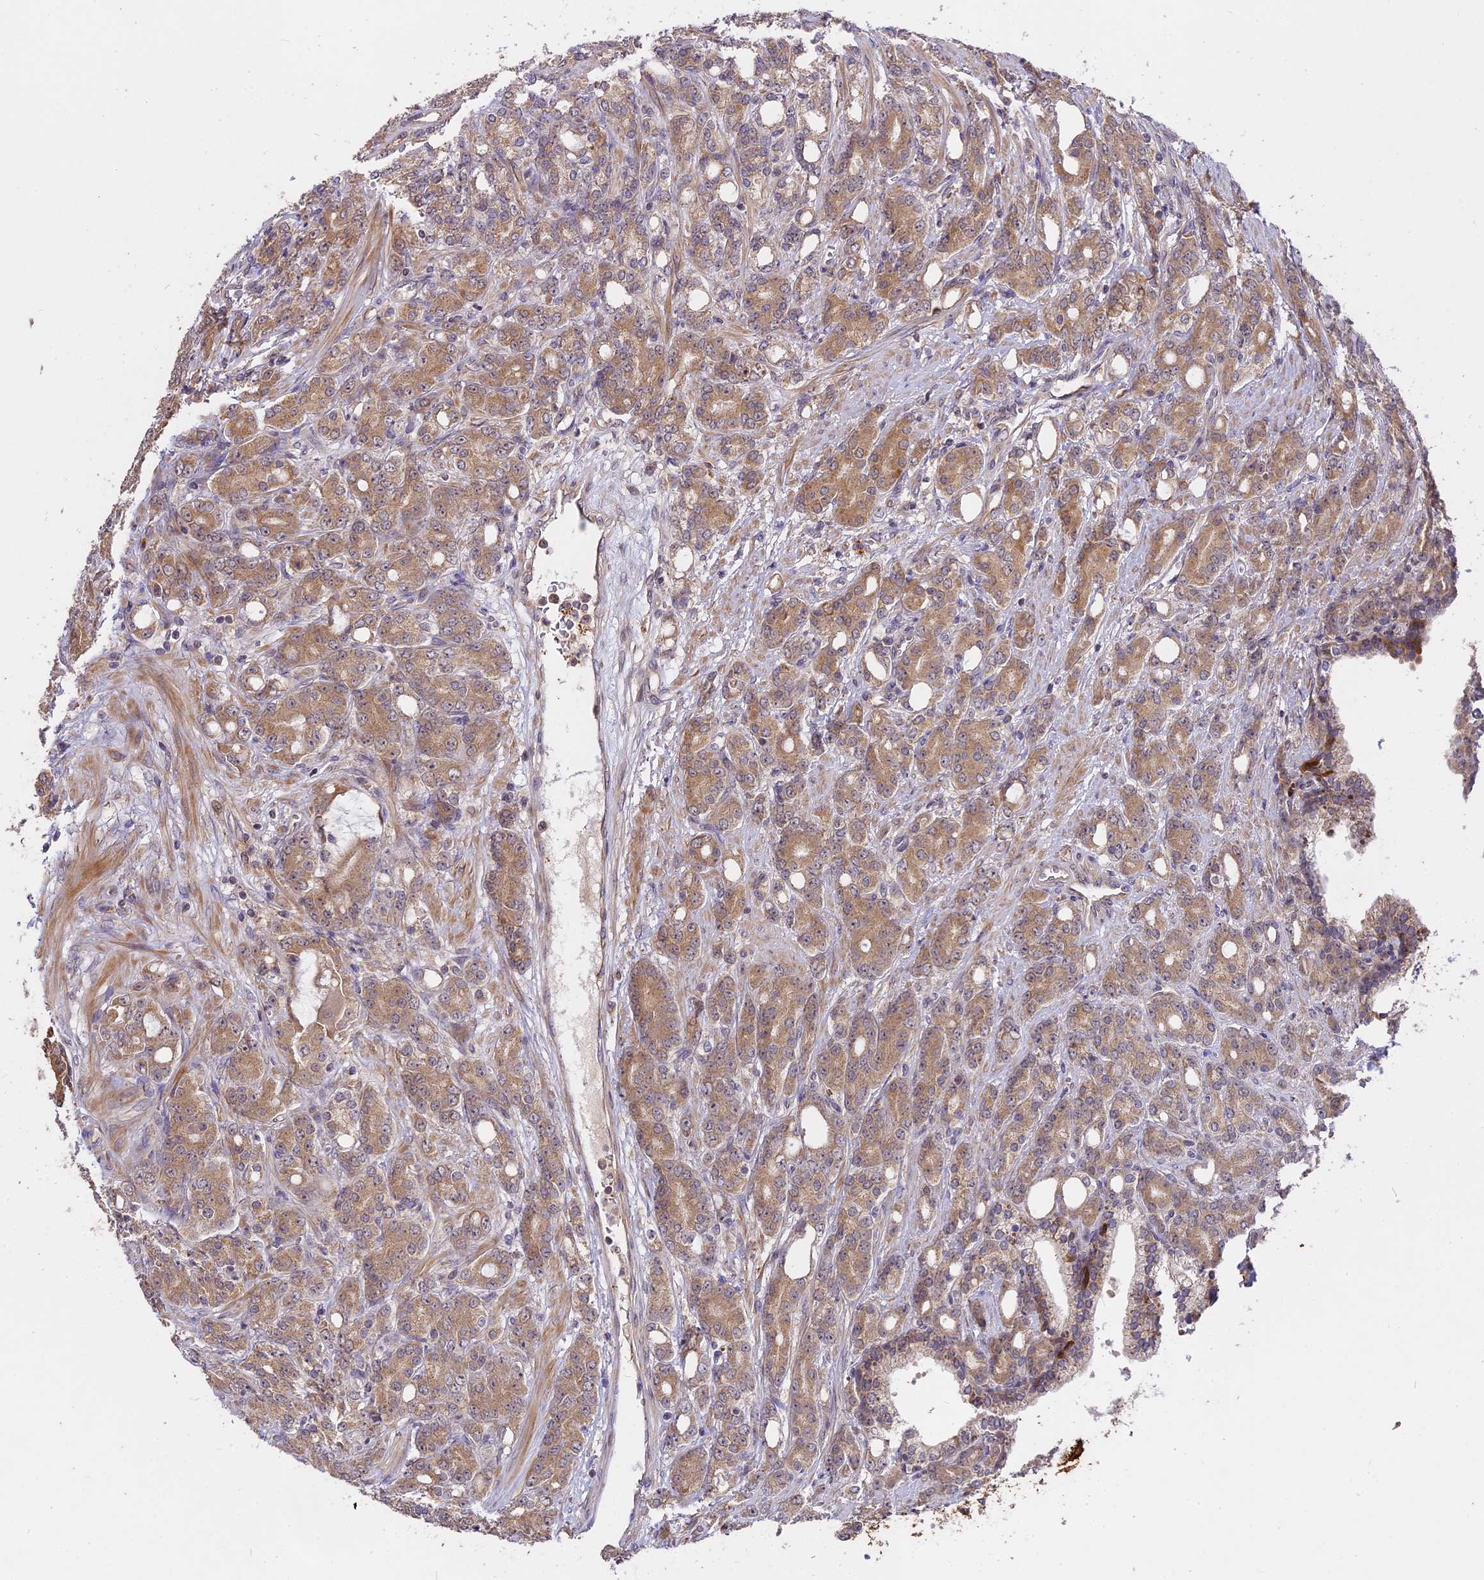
{"staining": {"intensity": "moderate", "quantity": ">75%", "location": "cytoplasmic/membranous"}, "tissue": "prostate cancer", "cell_type": "Tumor cells", "image_type": "cancer", "snomed": [{"axis": "morphology", "description": "Adenocarcinoma, High grade"}, {"axis": "topography", "description": "Prostate"}], "caption": "Immunohistochemistry (IHC) of human prostate adenocarcinoma (high-grade) reveals medium levels of moderate cytoplasmic/membranous expression in about >75% of tumor cells. The protein of interest is stained brown, and the nuclei are stained in blue (DAB (3,3'-diaminobenzidine) IHC with brightfield microscopy, high magnification).", "gene": "MEMO1", "patient": {"sex": "male", "age": 62}}